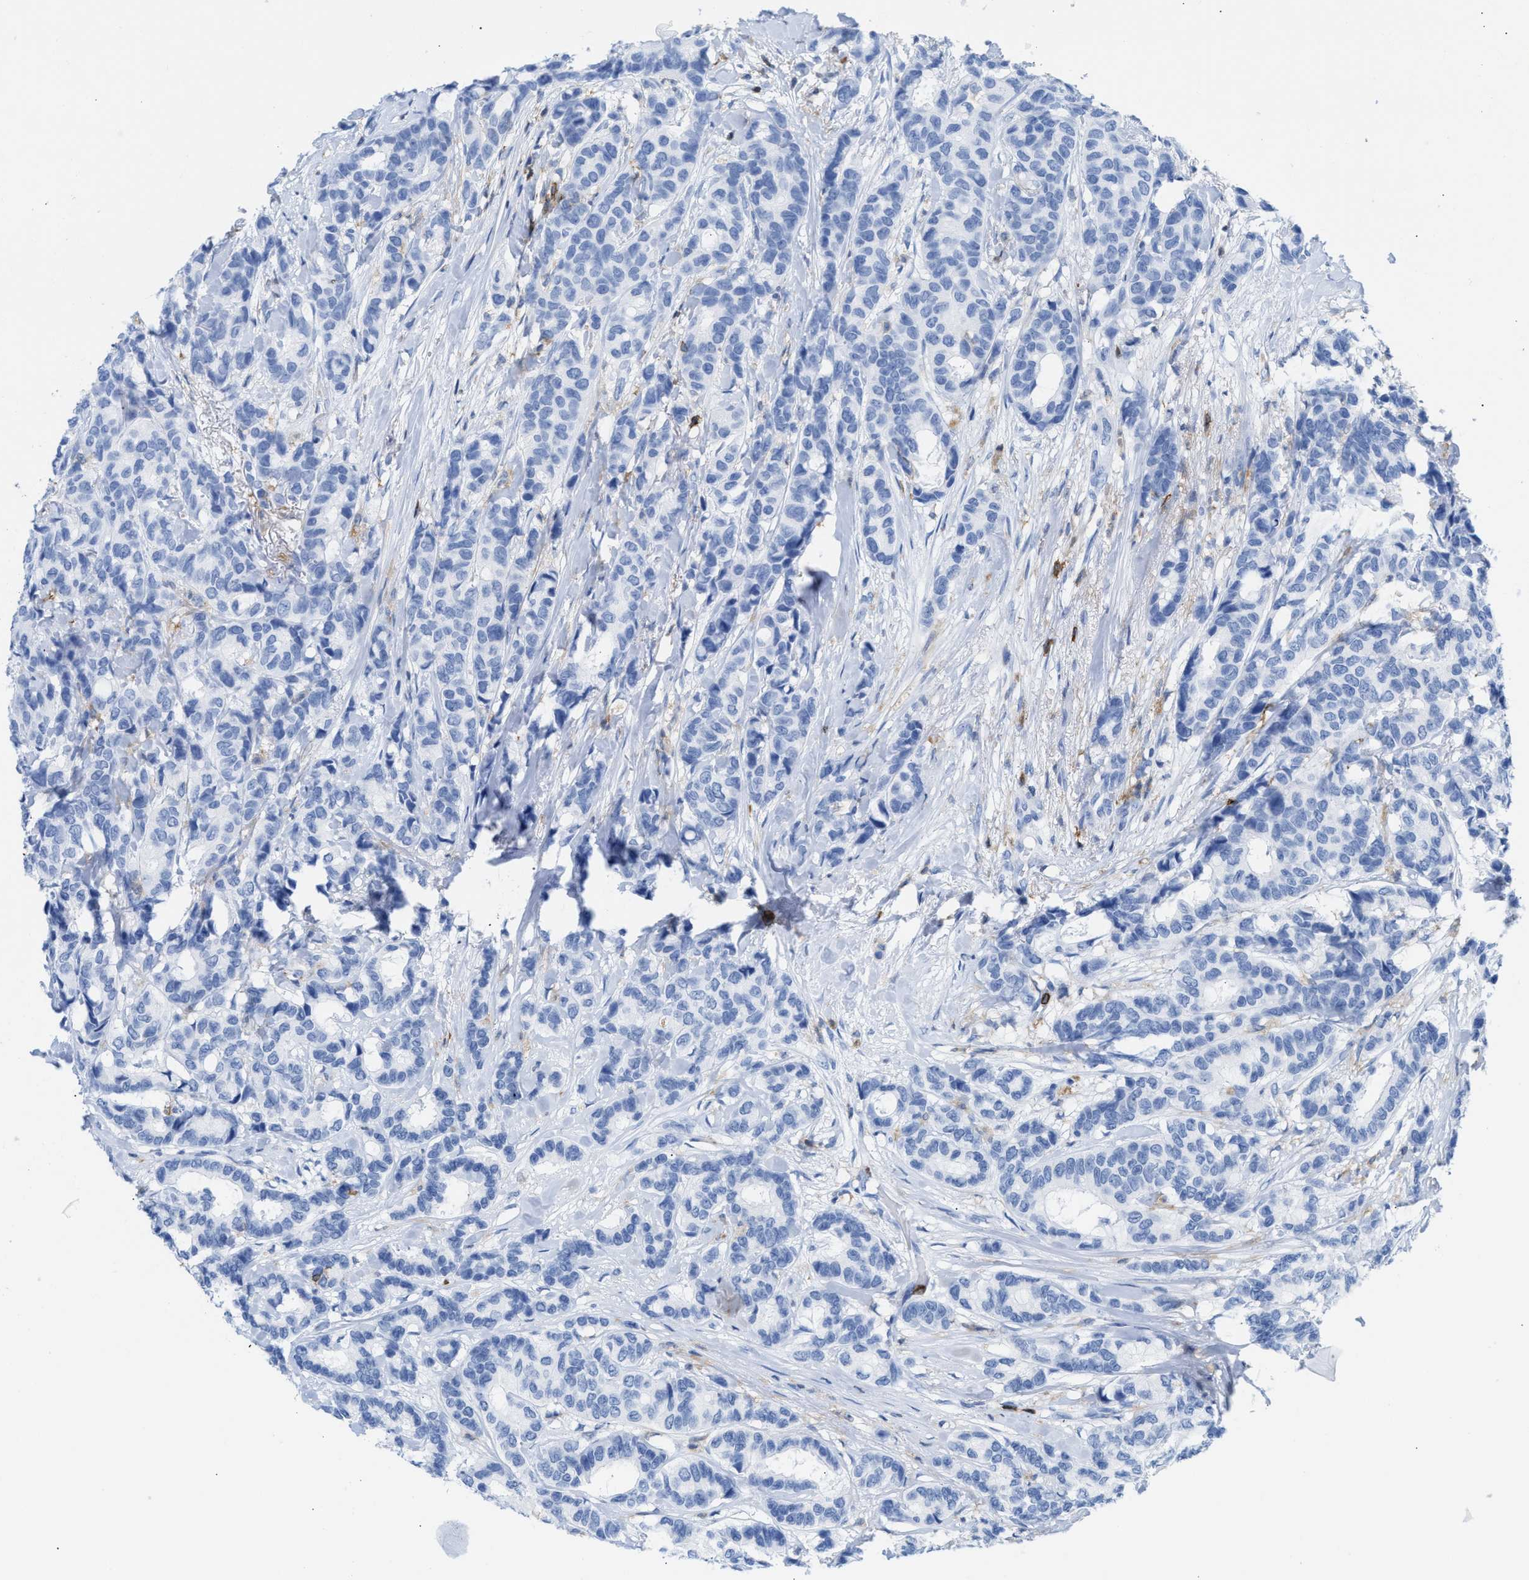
{"staining": {"intensity": "negative", "quantity": "none", "location": "none"}, "tissue": "breast cancer", "cell_type": "Tumor cells", "image_type": "cancer", "snomed": [{"axis": "morphology", "description": "Duct carcinoma"}, {"axis": "topography", "description": "Breast"}], "caption": "DAB immunohistochemical staining of human invasive ductal carcinoma (breast) shows no significant expression in tumor cells.", "gene": "LCP1", "patient": {"sex": "female", "age": 87}}